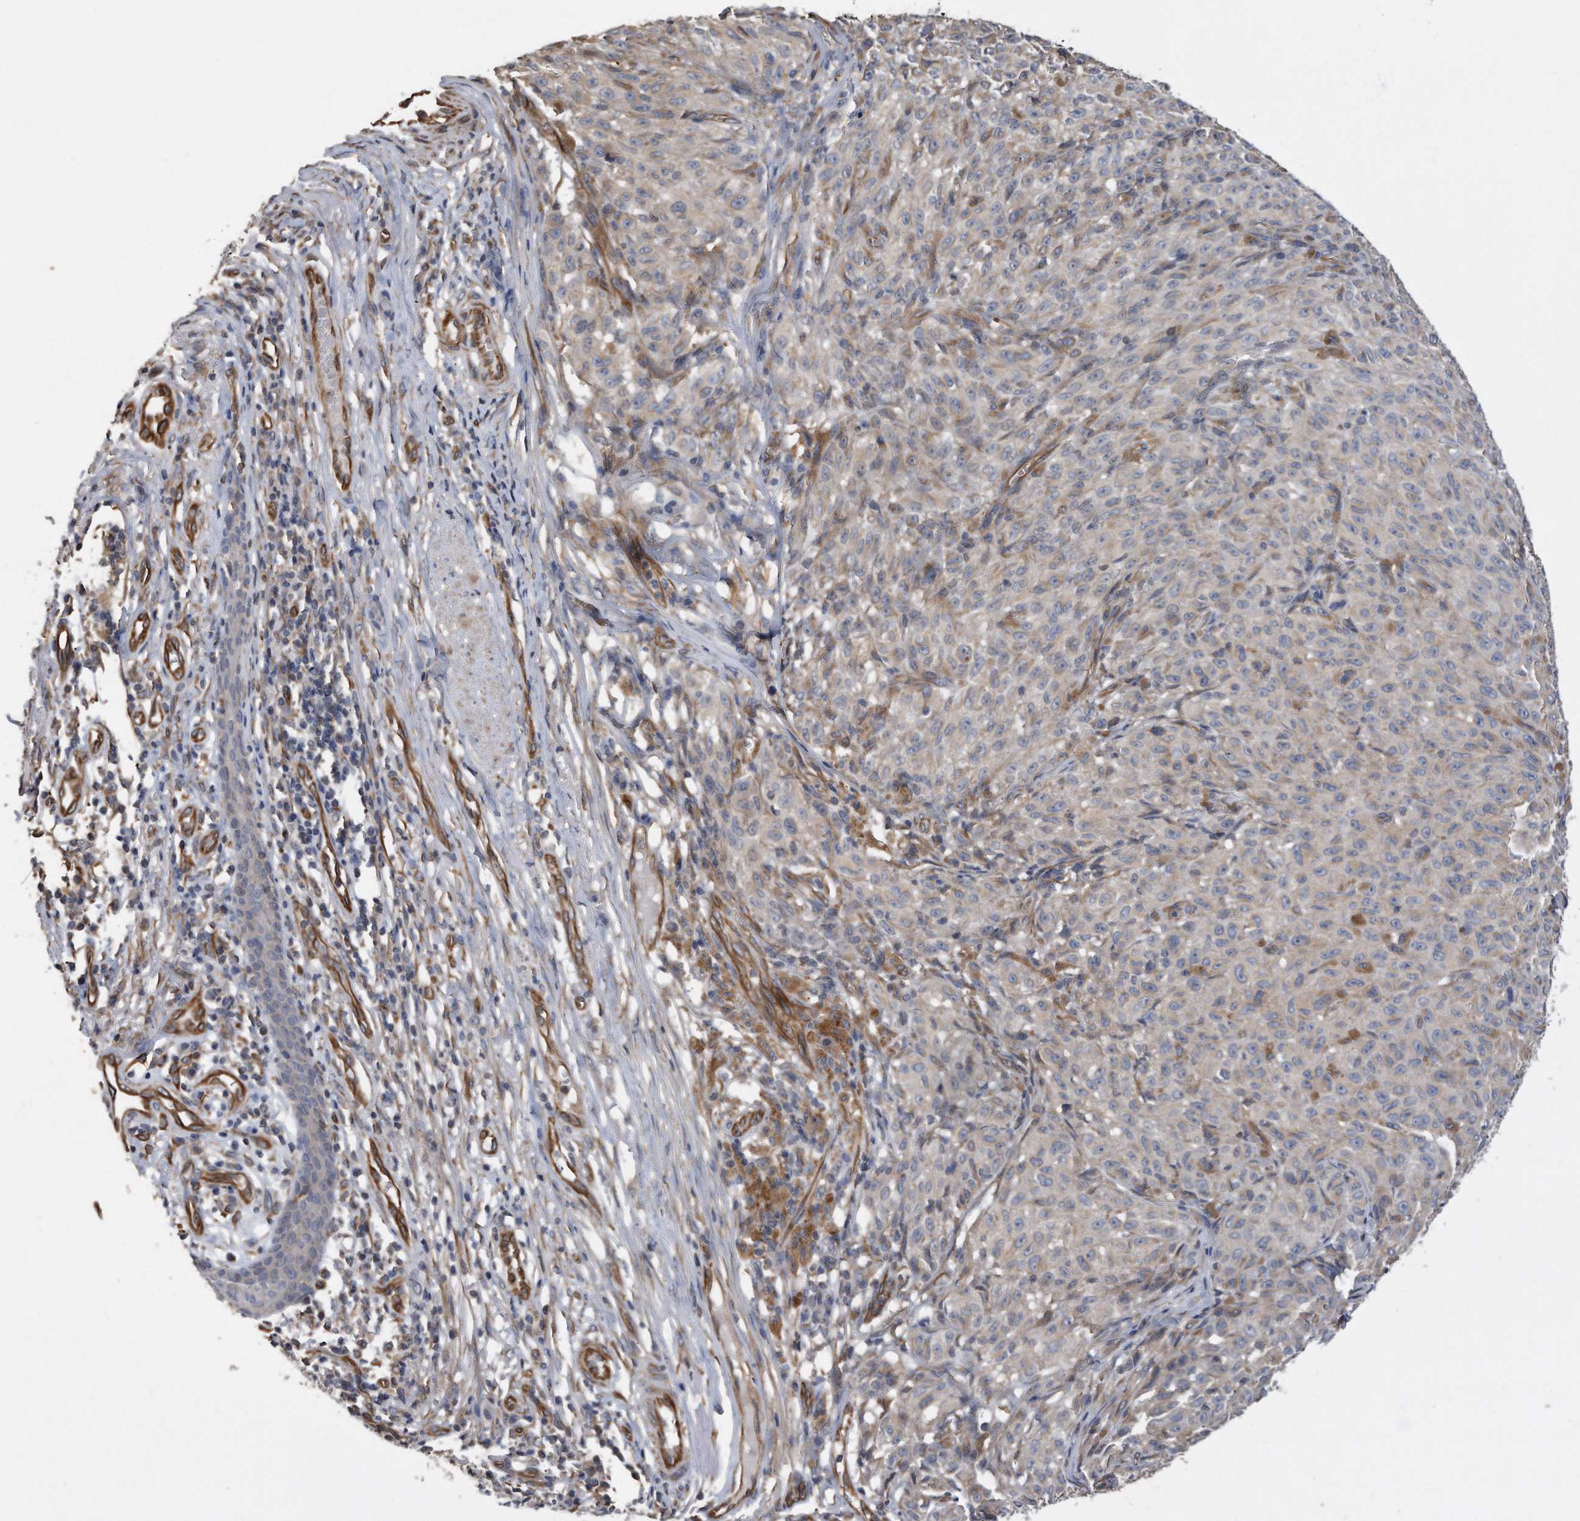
{"staining": {"intensity": "negative", "quantity": "none", "location": "none"}, "tissue": "melanoma", "cell_type": "Tumor cells", "image_type": "cancer", "snomed": [{"axis": "morphology", "description": "Malignant melanoma, NOS"}, {"axis": "topography", "description": "Skin"}], "caption": "Tumor cells are negative for protein expression in human melanoma.", "gene": "GPC1", "patient": {"sex": "female", "age": 82}}